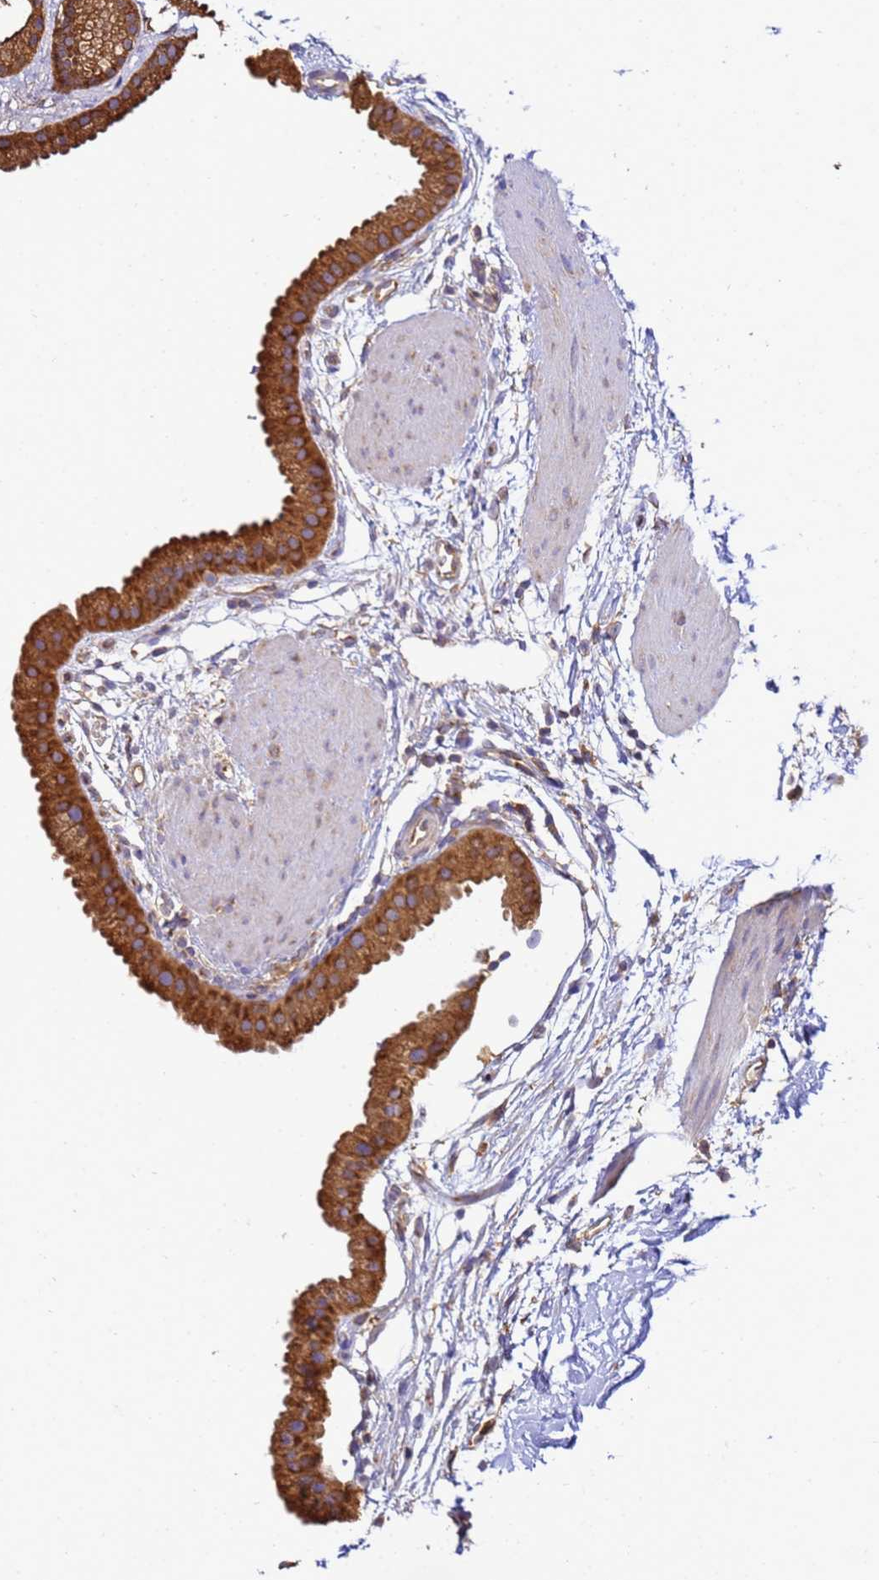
{"staining": {"intensity": "strong", "quantity": ">75%", "location": "cytoplasmic/membranous"}, "tissue": "gallbladder", "cell_type": "Glandular cells", "image_type": "normal", "snomed": [{"axis": "morphology", "description": "Normal tissue, NOS"}, {"axis": "topography", "description": "Gallbladder"}], "caption": "Gallbladder stained for a protein (brown) exhibits strong cytoplasmic/membranous positive staining in approximately >75% of glandular cells.", "gene": "NARS1", "patient": {"sex": "female", "age": 64}}